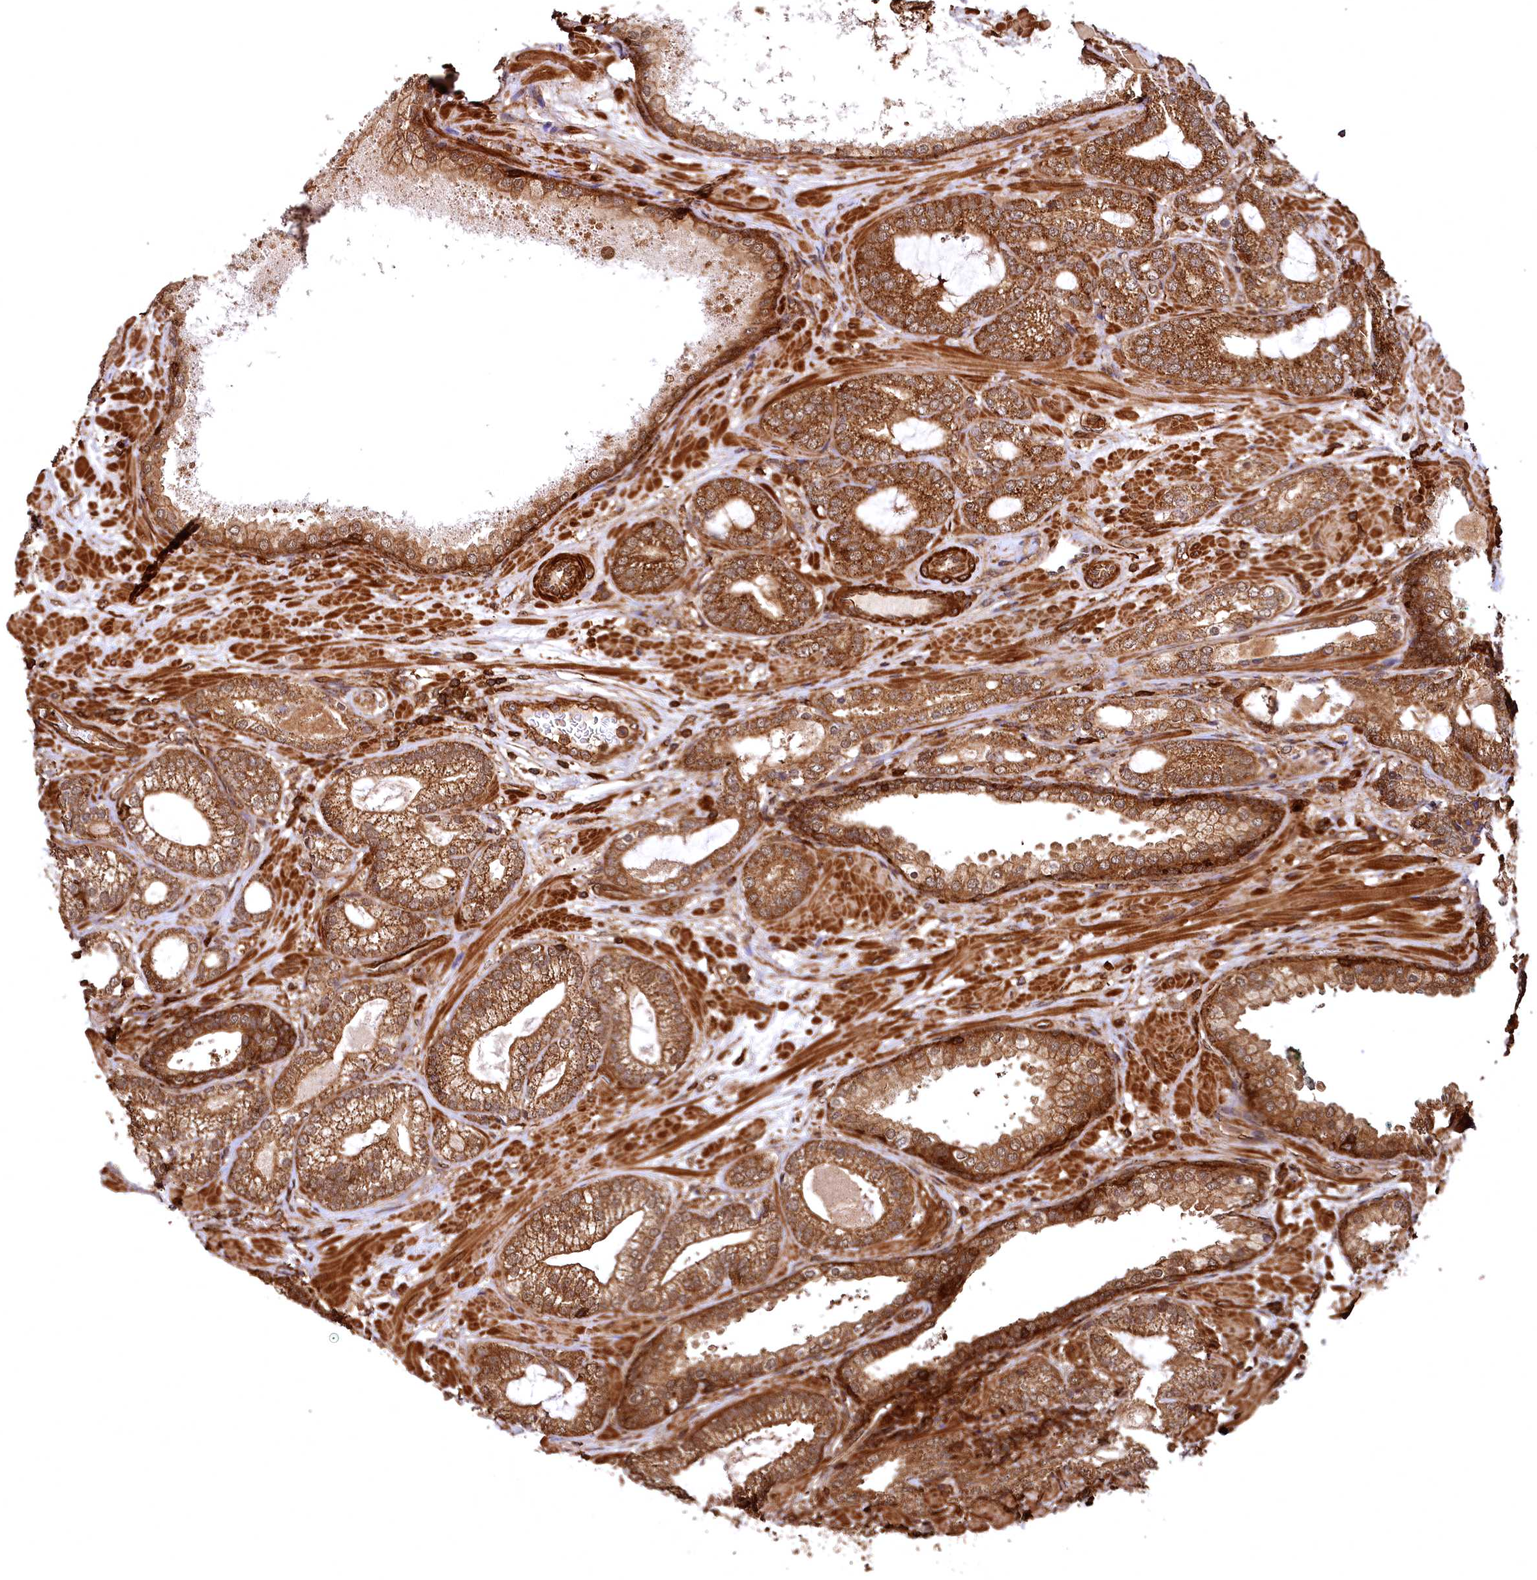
{"staining": {"intensity": "strong", "quantity": ">75%", "location": "cytoplasmic/membranous"}, "tissue": "prostate cancer", "cell_type": "Tumor cells", "image_type": "cancer", "snomed": [{"axis": "morphology", "description": "Adenocarcinoma, High grade"}, {"axis": "topography", "description": "Prostate"}], "caption": "Immunohistochemistry of human high-grade adenocarcinoma (prostate) demonstrates high levels of strong cytoplasmic/membranous staining in approximately >75% of tumor cells.", "gene": "STUB1", "patient": {"sex": "male", "age": 60}}